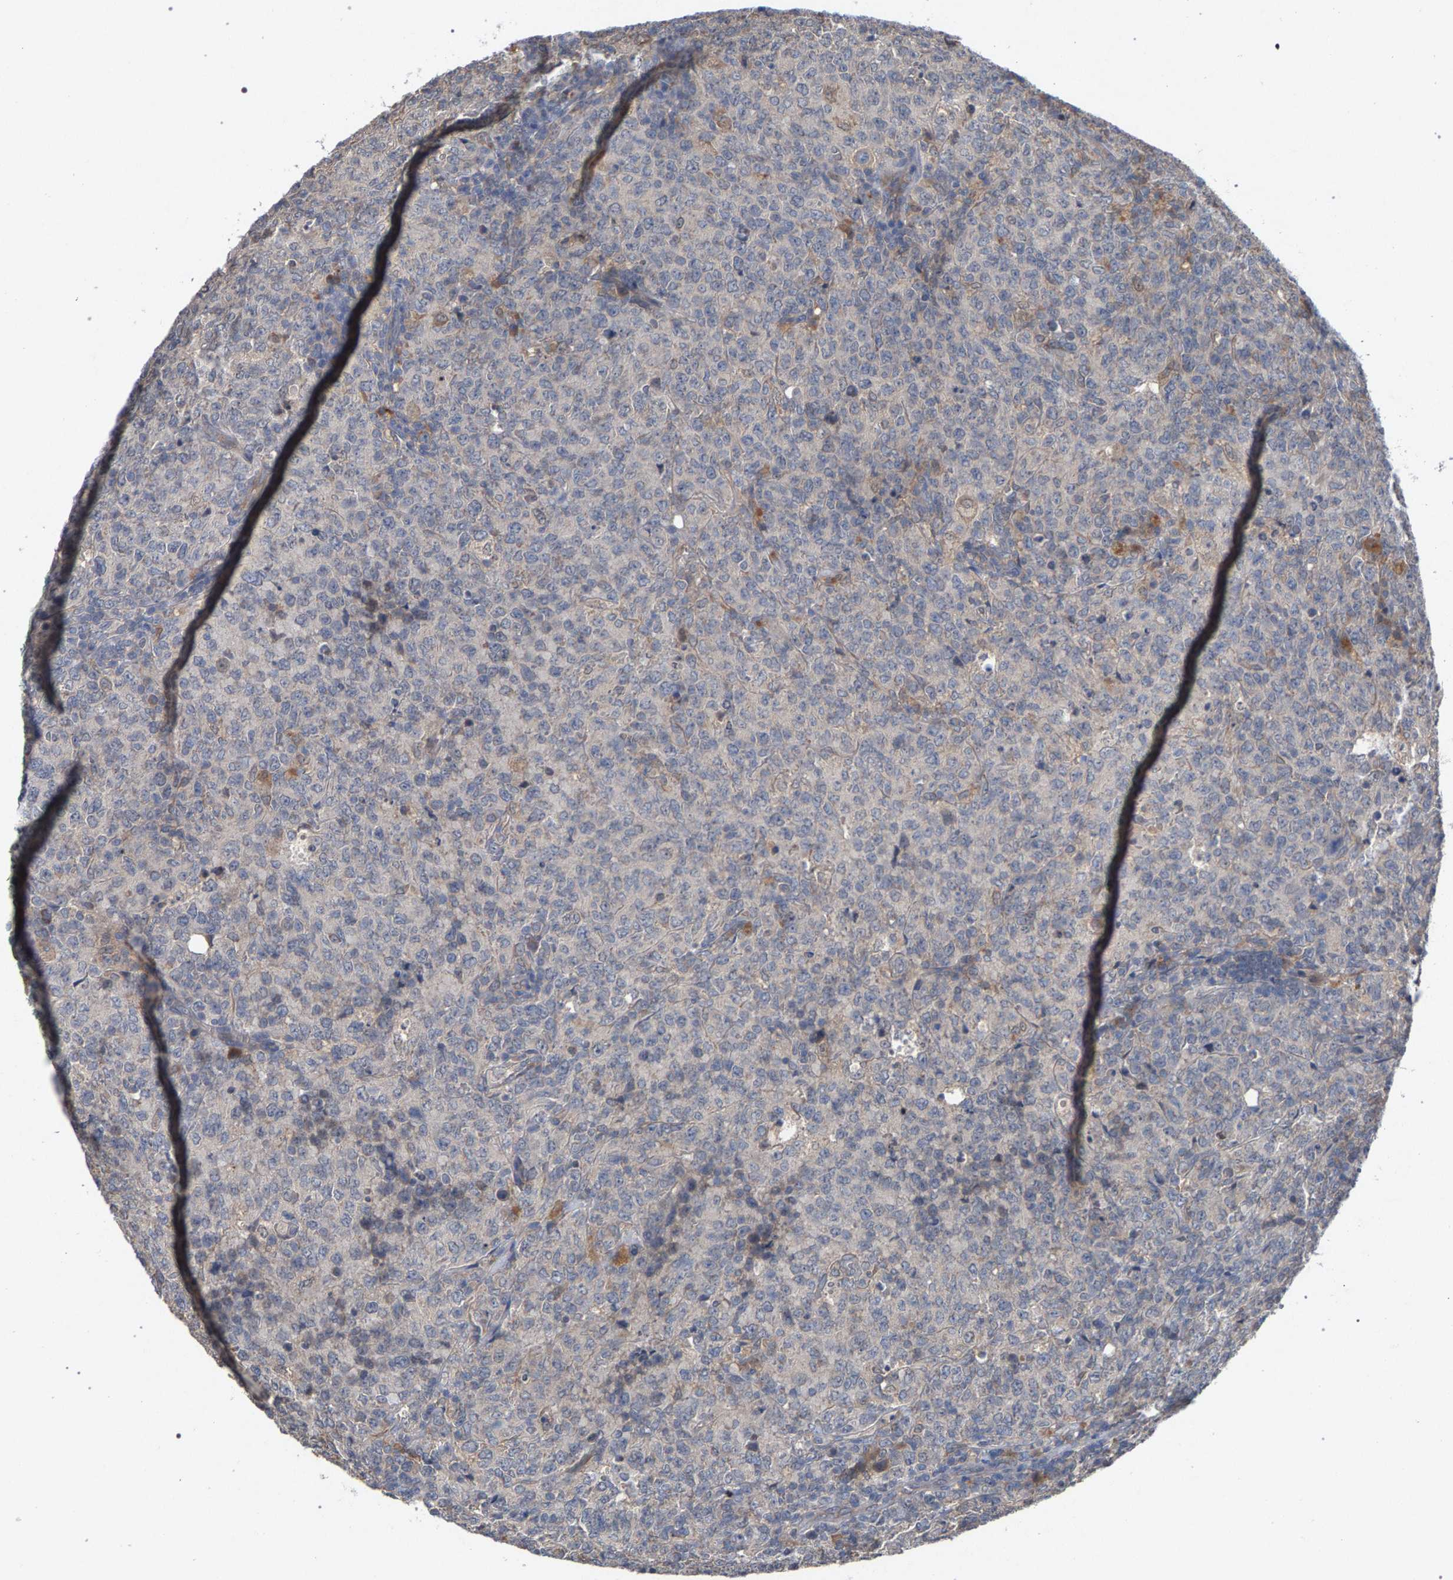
{"staining": {"intensity": "negative", "quantity": "none", "location": "none"}, "tissue": "lymphoma", "cell_type": "Tumor cells", "image_type": "cancer", "snomed": [{"axis": "morphology", "description": "Malignant lymphoma, non-Hodgkin's type, High grade"}, {"axis": "topography", "description": "Tonsil"}], "caption": "Immunohistochemical staining of high-grade malignant lymphoma, non-Hodgkin's type displays no significant expression in tumor cells.", "gene": "SLC4A4", "patient": {"sex": "female", "age": 36}}